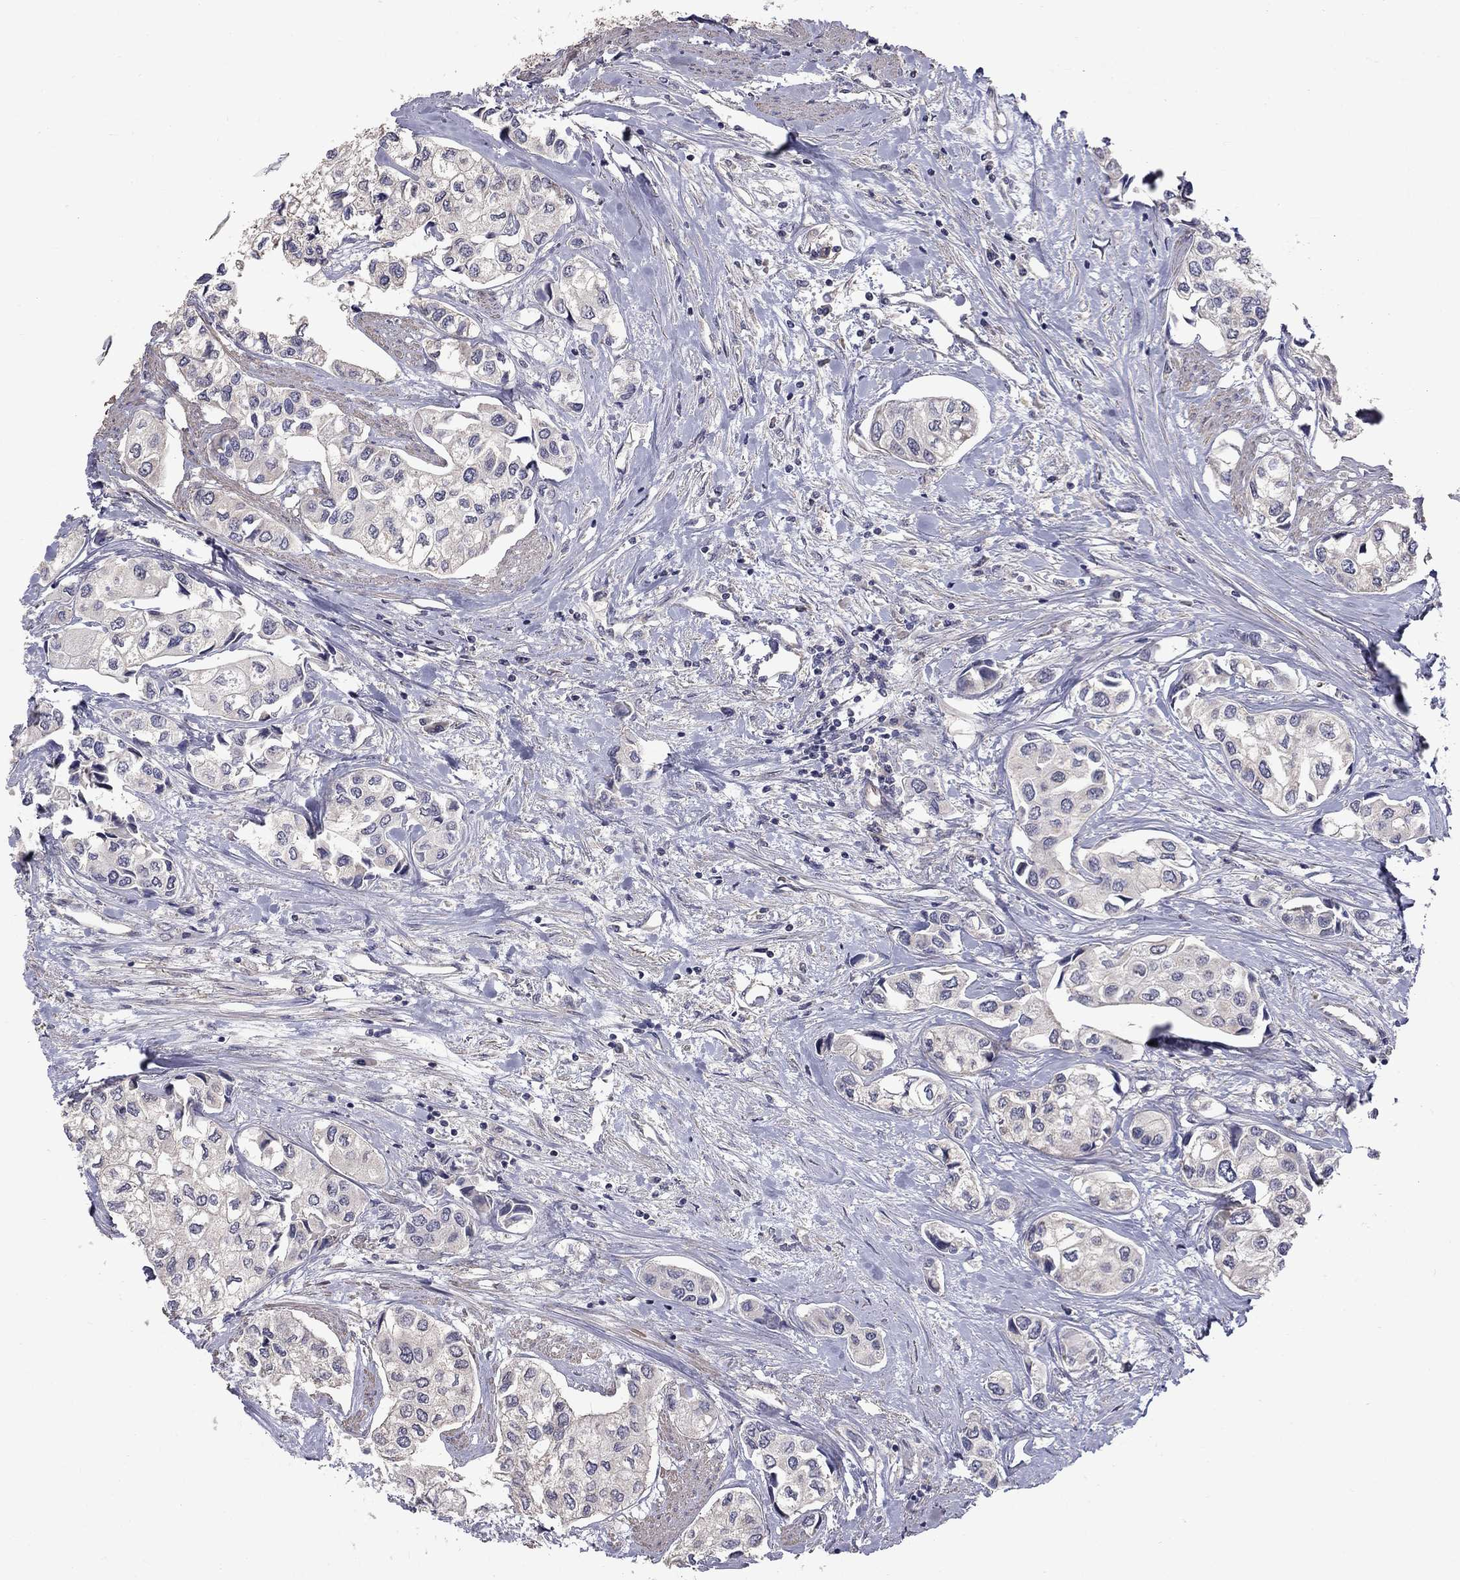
{"staining": {"intensity": "negative", "quantity": "none", "location": "none"}, "tissue": "urothelial cancer", "cell_type": "Tumor cells", "image_type": "cancer", "snomed": [{"axis": "morphology", "description": "Urothelial carcinoma, High grade"}, {"axis": "topography", "description": "Urinary bladder"}], "caption": "DAB immunohistochemical staining of urothelial carcinoma (high-grade) shows no significant staining in tumor cells. Brightfield microscopy of IHC stained with DAB (3,3'-diaminobenzidine) (brown) and hematoxylin (blue), captured at high magnification.", "gene": "SLC39A14", "patient": {"sex": "male", "age": 73}}